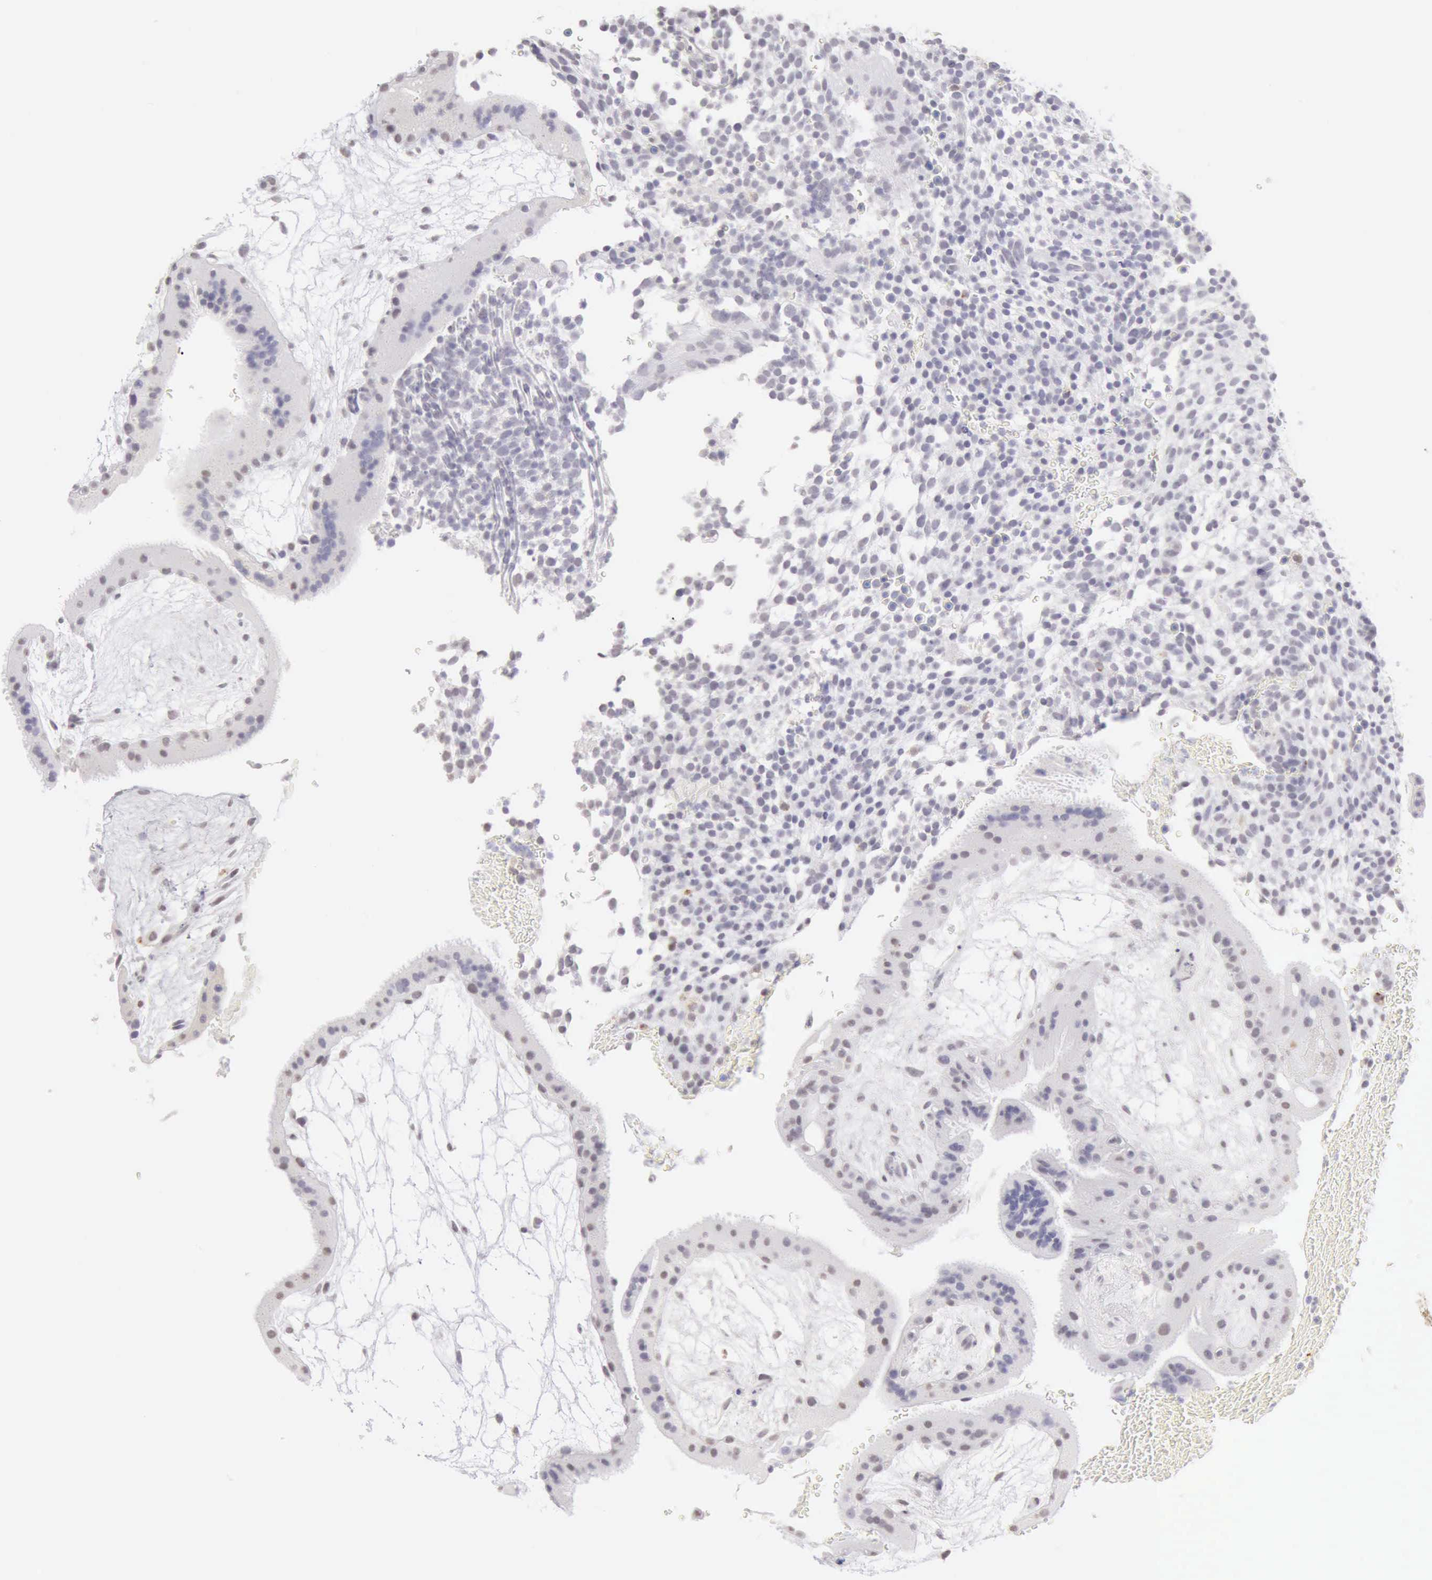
{"staining": {"intensity": "negative", "quantity": "none", "location": "none"}, "tissue": "placenta", "cell_type": "Decidual cells", "image_type": "normal", "snomed": [{"axis": "morphology", "description": "Normal tissue, NOS"}, {"axis": "topography", "description": "Placenta"}], "caption": "Human placenta stained for a protein using IHC exhibits no positivity in decidual cells.", "gene": "RNASE1", "patient": {"sex": "female", "age": 19}}